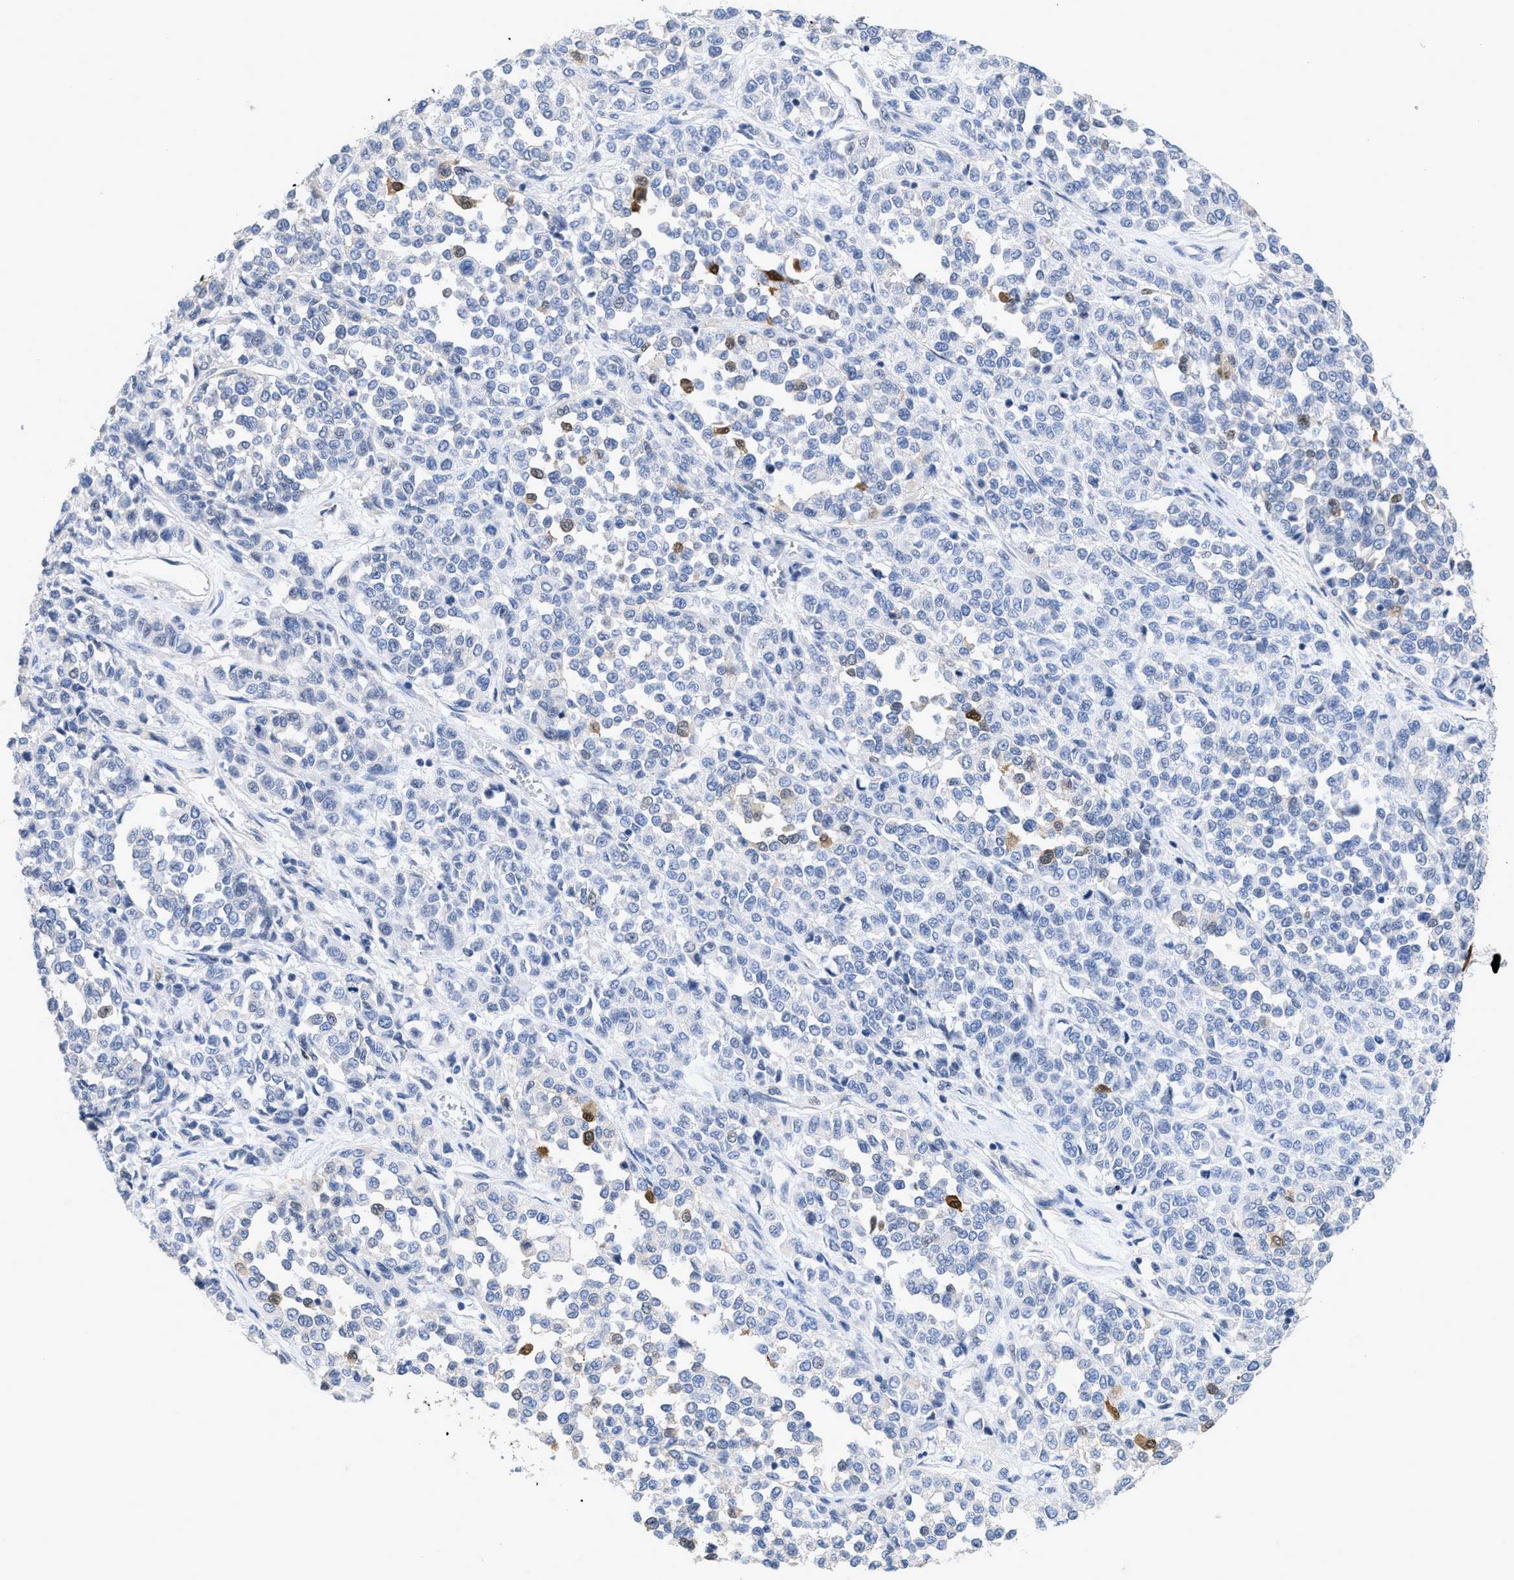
{"staining": {"intensity": "negative", "quantity": "none", "location": "none"}, "tissue": "melanoma", "cell_type": "Tumor cells", "image_type": "cancer", "snomed": [{"axis": "morphology", "description": "Malignant melanoma, Metastatic site"}, {"axis": "topography", "description": "Pancreas"}], "caption": "IHC histopathology image of neoplastic tissue: malignant melanoma (metastatic site) stained with DAB (3,3'-diaminobenzidine) exhibits no significant protein positivity in tumor cells.", "gene": "CRYM", "patient": {"sex": "female", "age": 30}}